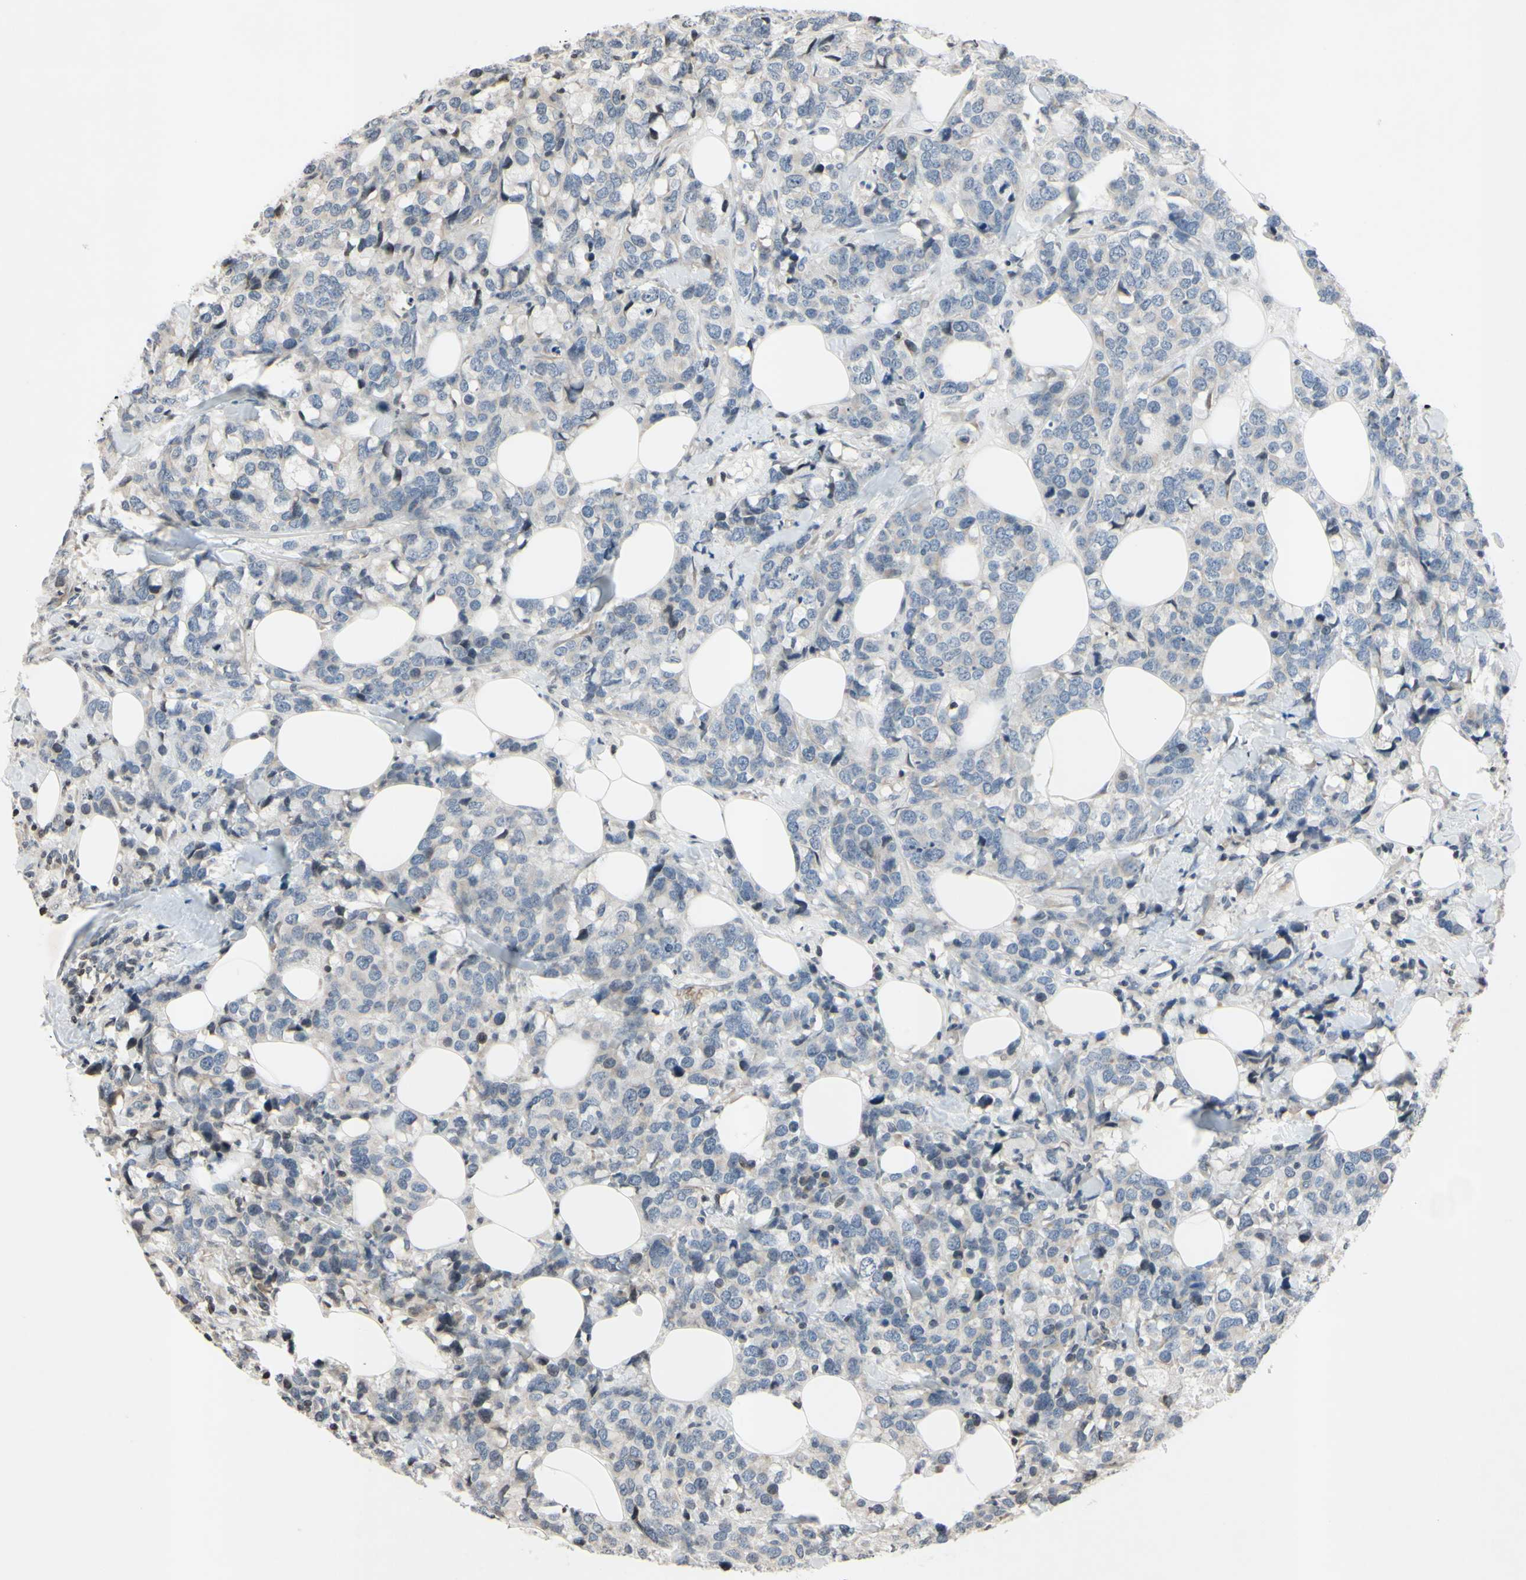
{"staining": {"intensity": "negative", "quantity": "none", "location": "none"}, "tissue": "breast cancer", "cell_type": "Tumor cells", "image_type": "cancer", "snomed": [{"axis": "morphology", "description": "Lobular carcinoma"}, {"axis": "topography", "description": "Breast"}], "caption": "IHC of breast cancer (lobular carcinoma) exhibits no expression in tumor cells.", "gene": "ARG1", "patient": {"sex": "female", "age": 59}}